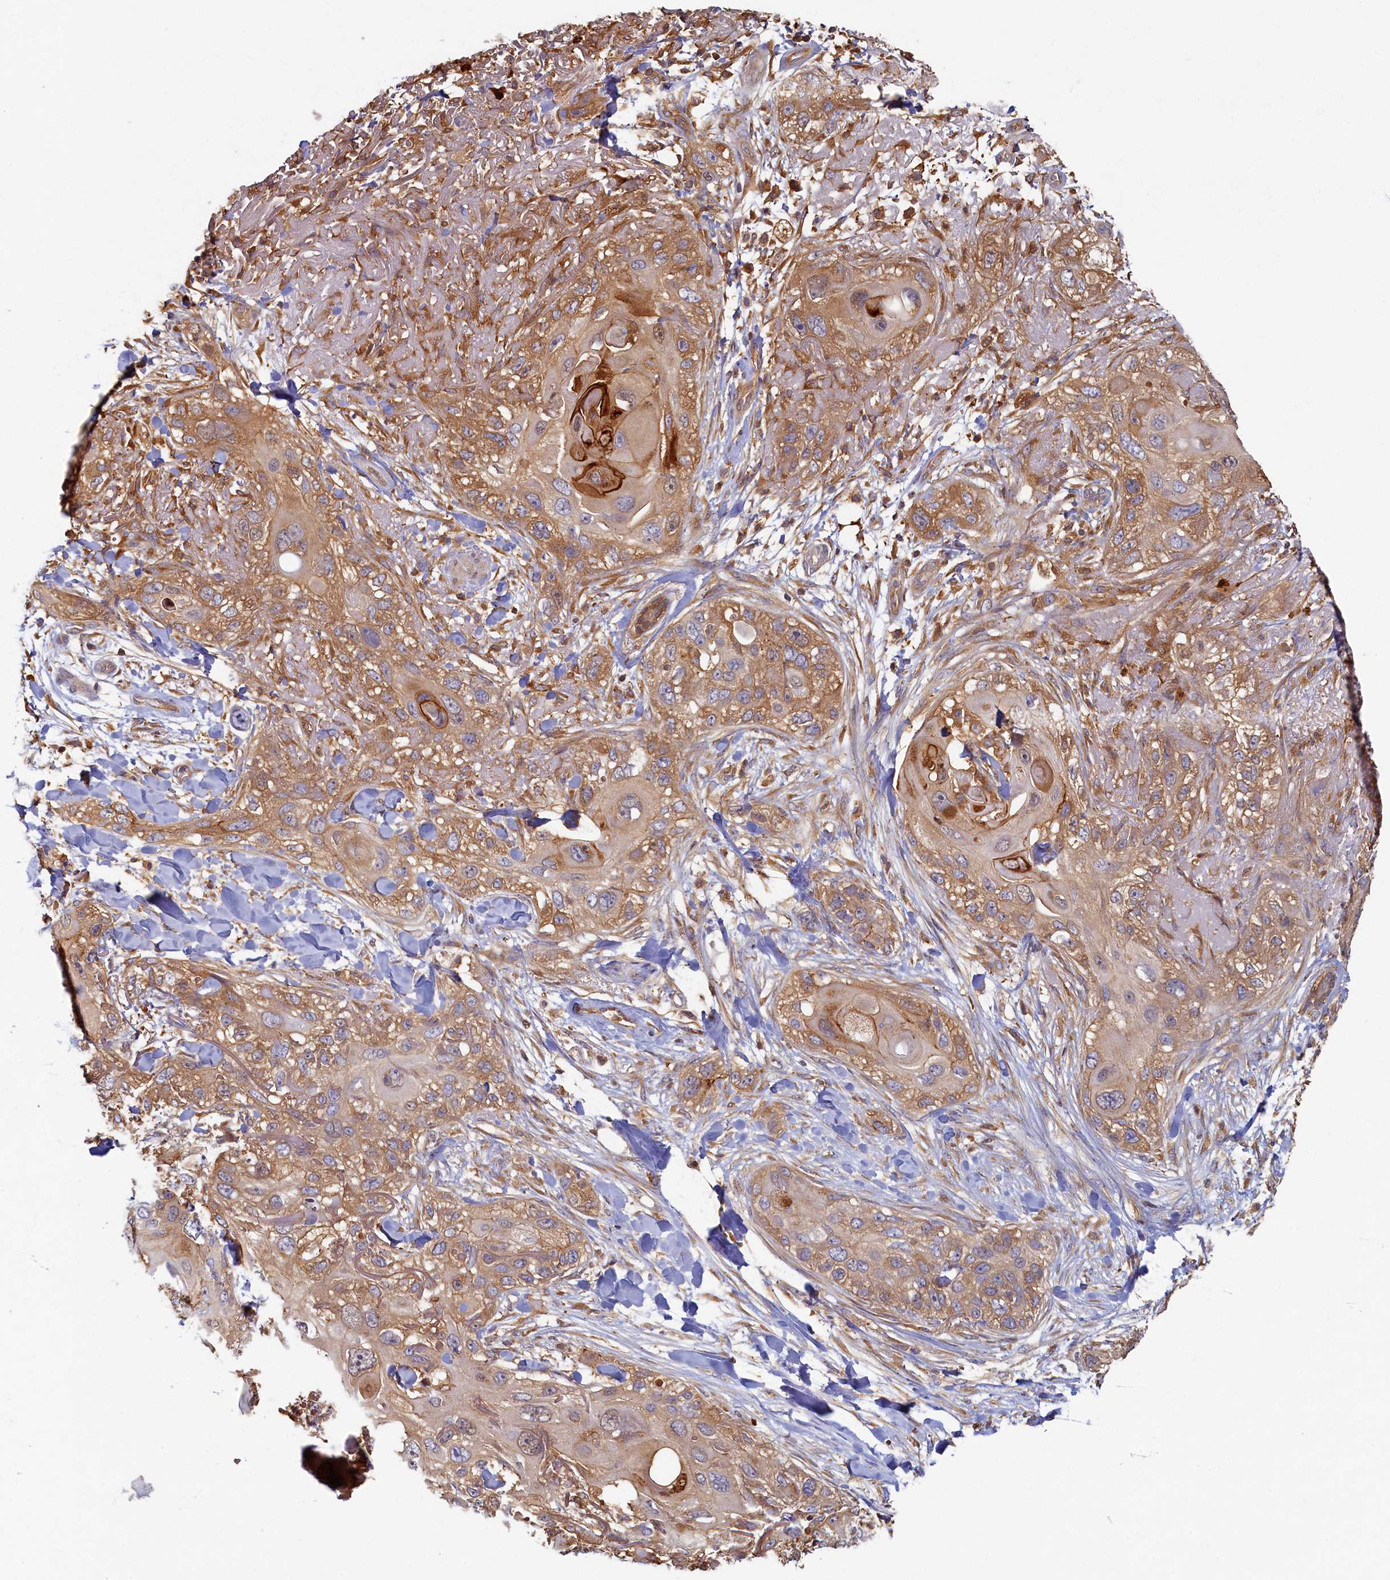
{"staining": {"intensity": "moderate", "quantity": ">75%", "location": "cytoplasmic/membranous"}, "tissue": "skin cancer", "cell_type": "Tumor cells", "image_type": "cancer", "snomed": [{"axis": "morphology", "description": "Normal tissue, NOS"}, {"axis": "morphology", "description": "Squamous cell carcinoma, NOS"}, {"axis": "topography", "description": "Skin"}], "caption": "Immunohistochemistry (IHC) histopathology image of human squamous cell carcinoma (skin) stained for a protein (brown), which displays medium levels of moderate cytoplasmic/membranous staining in approximately >75% of tumor cells.", "gene": "TIMM8B", "patient": {"sex": "male", "age": 72}}